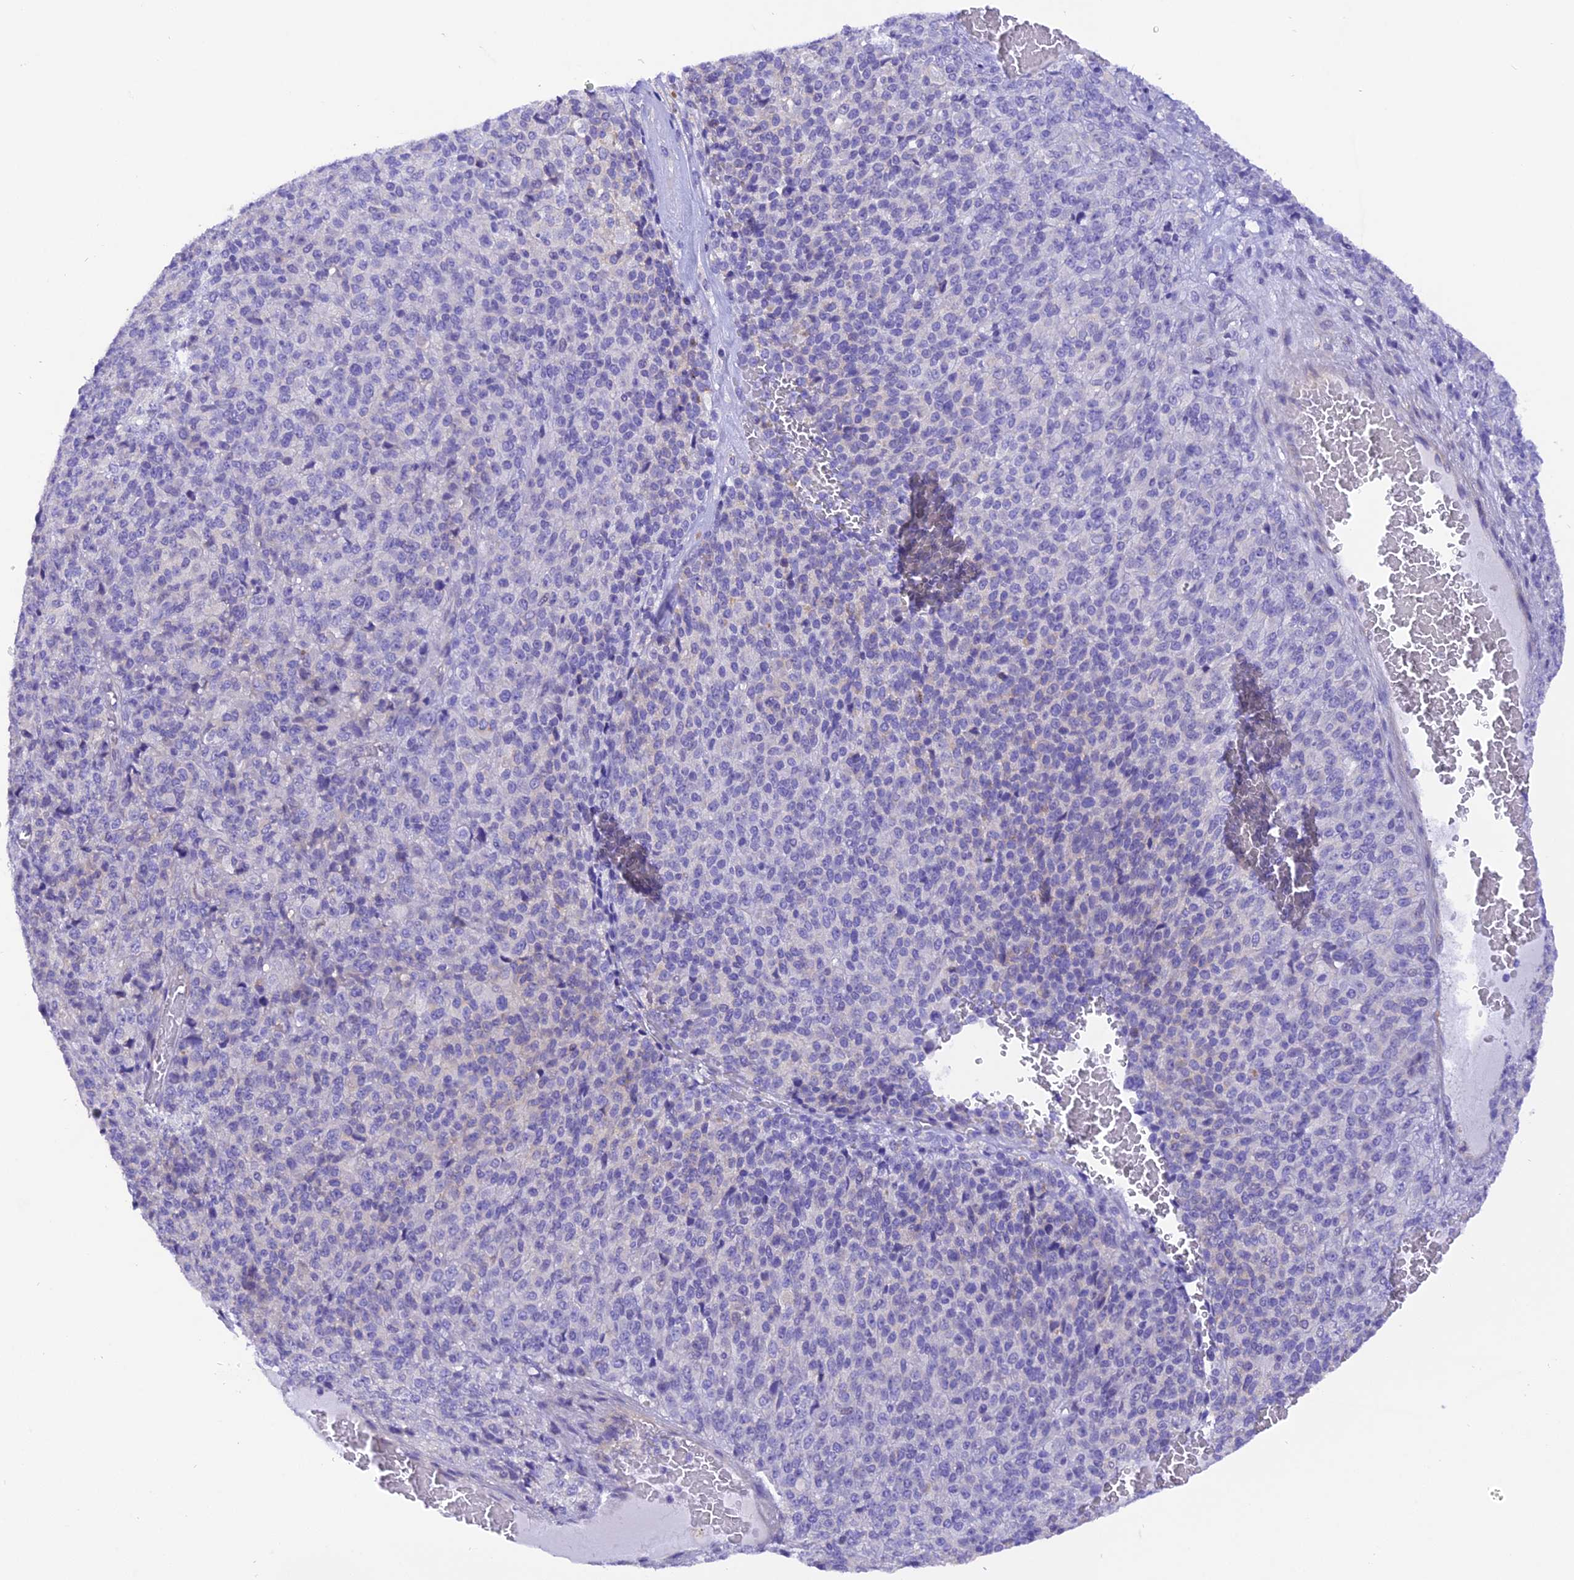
{"staining": {"intensity": "negative", "quantity": "none", "location": "none"}, "tissue": "melanoma", "cell_type": "Tumor cells", "image_type": "cancer", "snomed": [{"axis": "morphology", "description": "Malignant melanoma, Metastatic site"}, {"axis": "topography", "description": "Brain"}], "caption": "This is an IHC image of melanoma. There is no expression in tumor cells.", "gene": "COL6A5", "patient": {"sex": "female", "age": 56}}